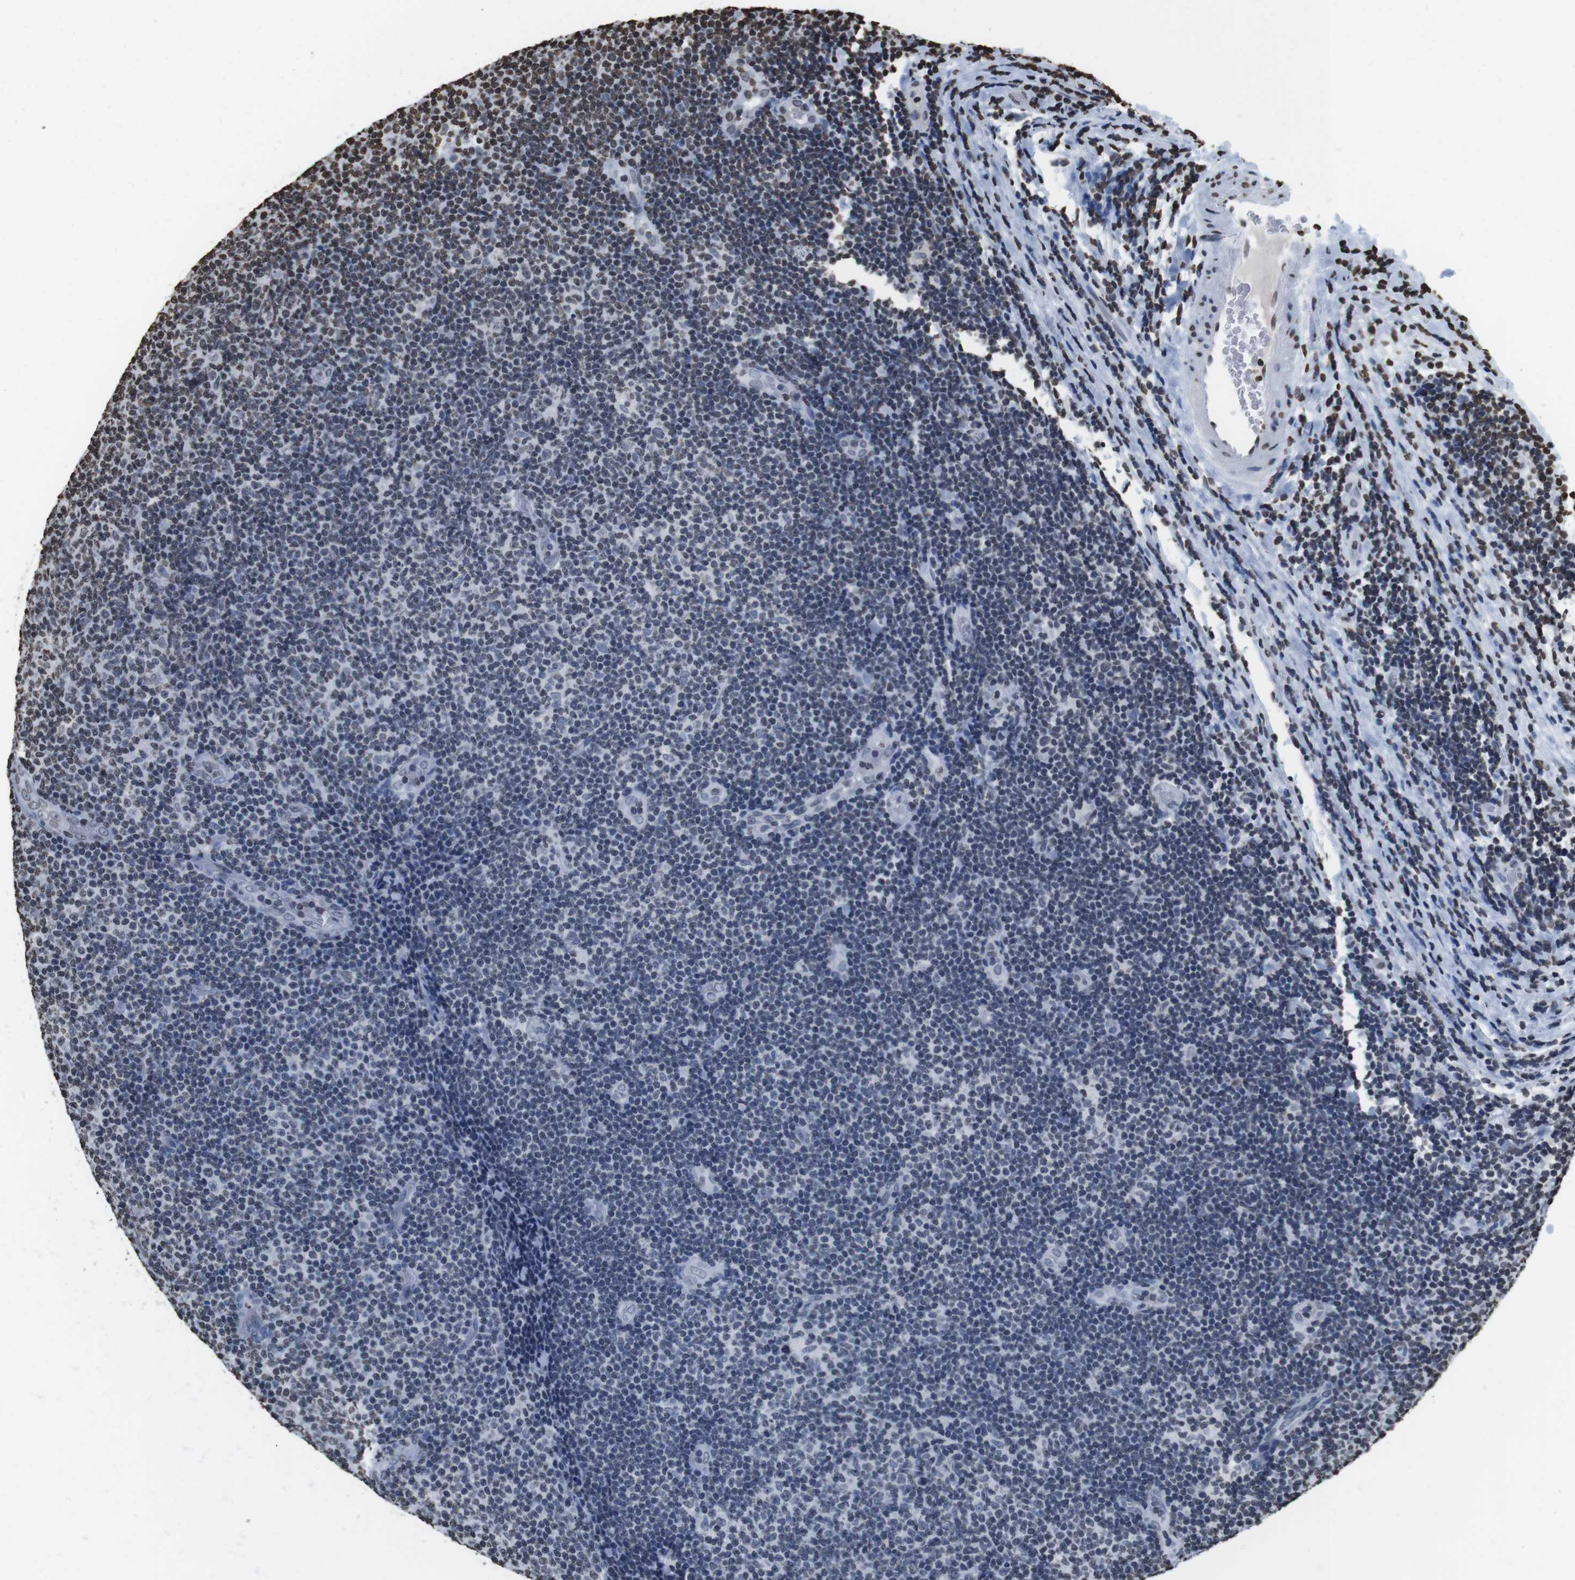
{"staining": {"intensity": "weak", "quantity": "<25%", "location": "nuclear"}, "tissue": "lymphoma", "cell_type": "Tumor cells", "image_type": "cancer", "snomed": [{"axis": "morphology", "description": "Malignant lymphoma, non-Hodgkin's type, Low grade"}, {"axis": "topography", "description": "Lymph node"}], "caption": "Immunohistochemistry image of malignant lymphoma, non-Hodgkin's type (low-grade) stained for a protein (brown), which shows no expression in tumor cells. Nuclei are stained in blue.", "gene": "BSX", "patient": {"sex": "male", "age": 83}}